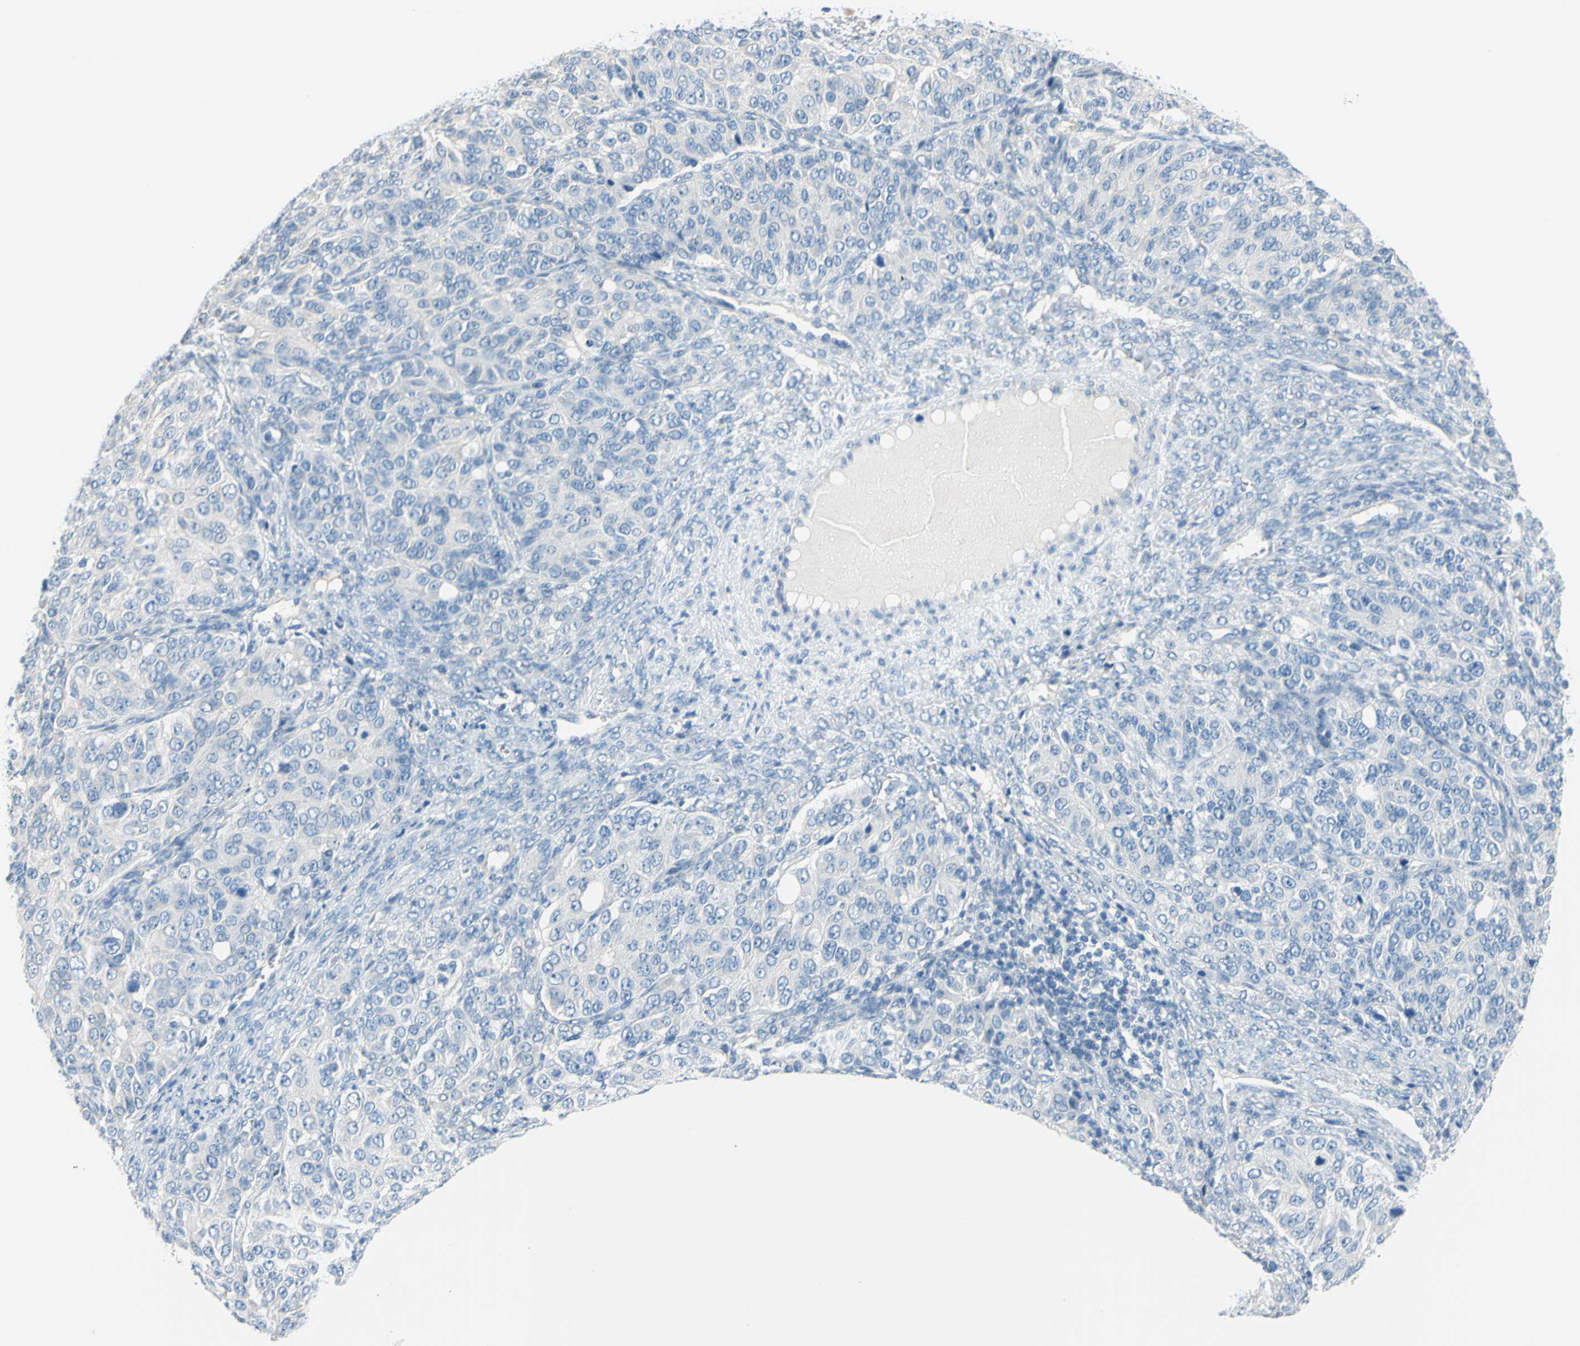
{"staining": {"intensity": "negative", "quantity": "none", "location": "none"}, "tissue": "ovarian cancer", "cell_type": "Tumor cells", "image_type": "cancer", "snomed": [{"axis": "morphology", "description": "Carcinoma, endometroid"}, {"axis": "topography", "description": "Ovary"}], "caption": "Photomicrograph shows no protein staining in tumor cells of endometroid carcinoma (ovarian) tissue.", "gene": "DCT", "patient": {"sex": "female", "age": 51}}